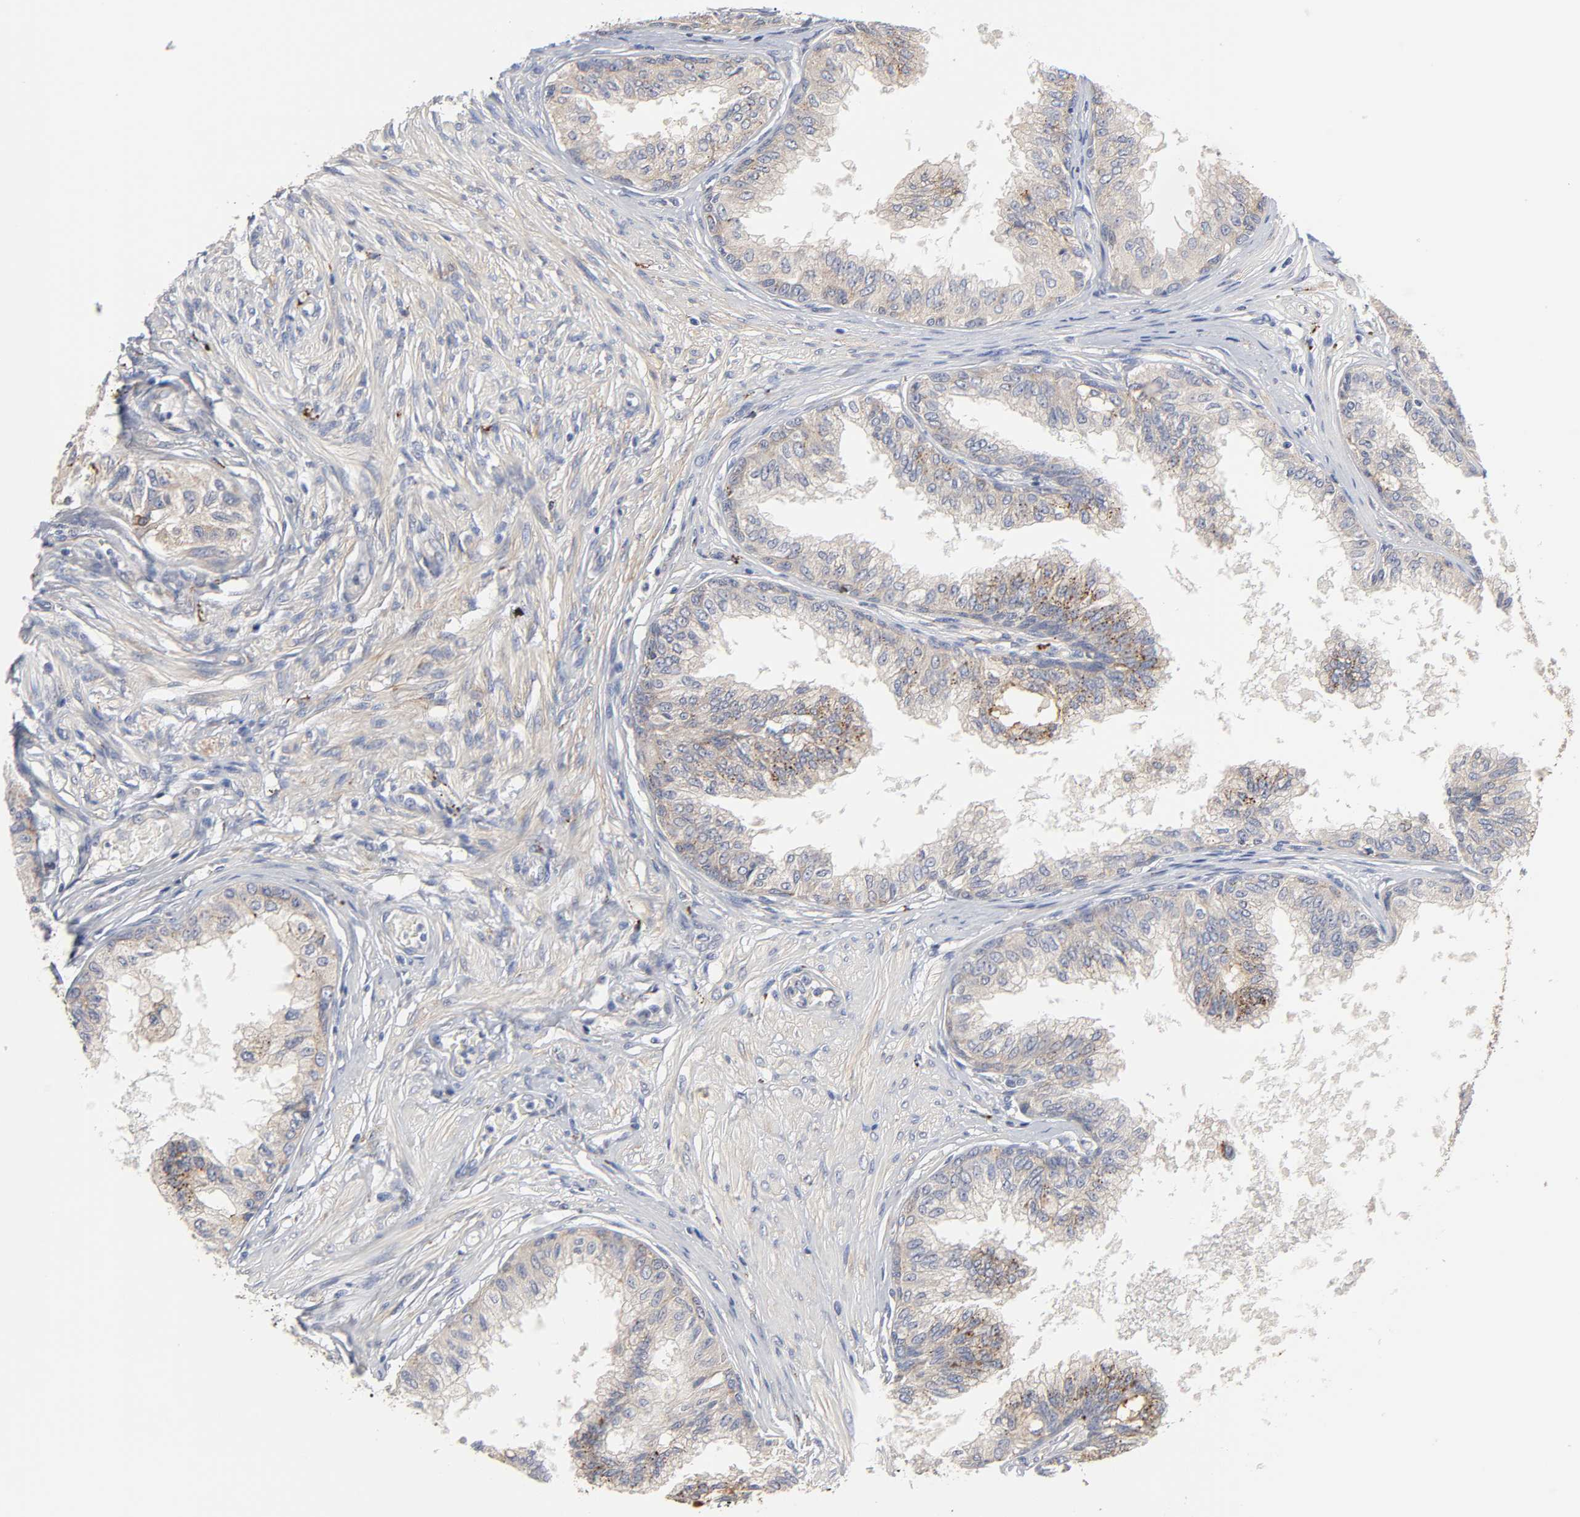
{"staining": {"intensity": "weak", "quantity": ">75%", "location": "cytoplasmic/membranous"}, "tissue": "prostate", "cell_type": "Glandular cells", "image_type": "normal", "snomed": [{"axis": "morphology", "description": "Normal tissue, NOS"}, {"axis": "topography", "description": "Prostate"}, {"axis": "topography", "description": "Seminal veicle"}], "caption": "Immunohistochemistry of benign human prostate displays low levels of weak cytoplasmic/membranous positivity in about >75% of glandular cells. Nuclei are stained in blue.", "gene": "C17orf75", "patient": {"sex": "male", "age": 60}}